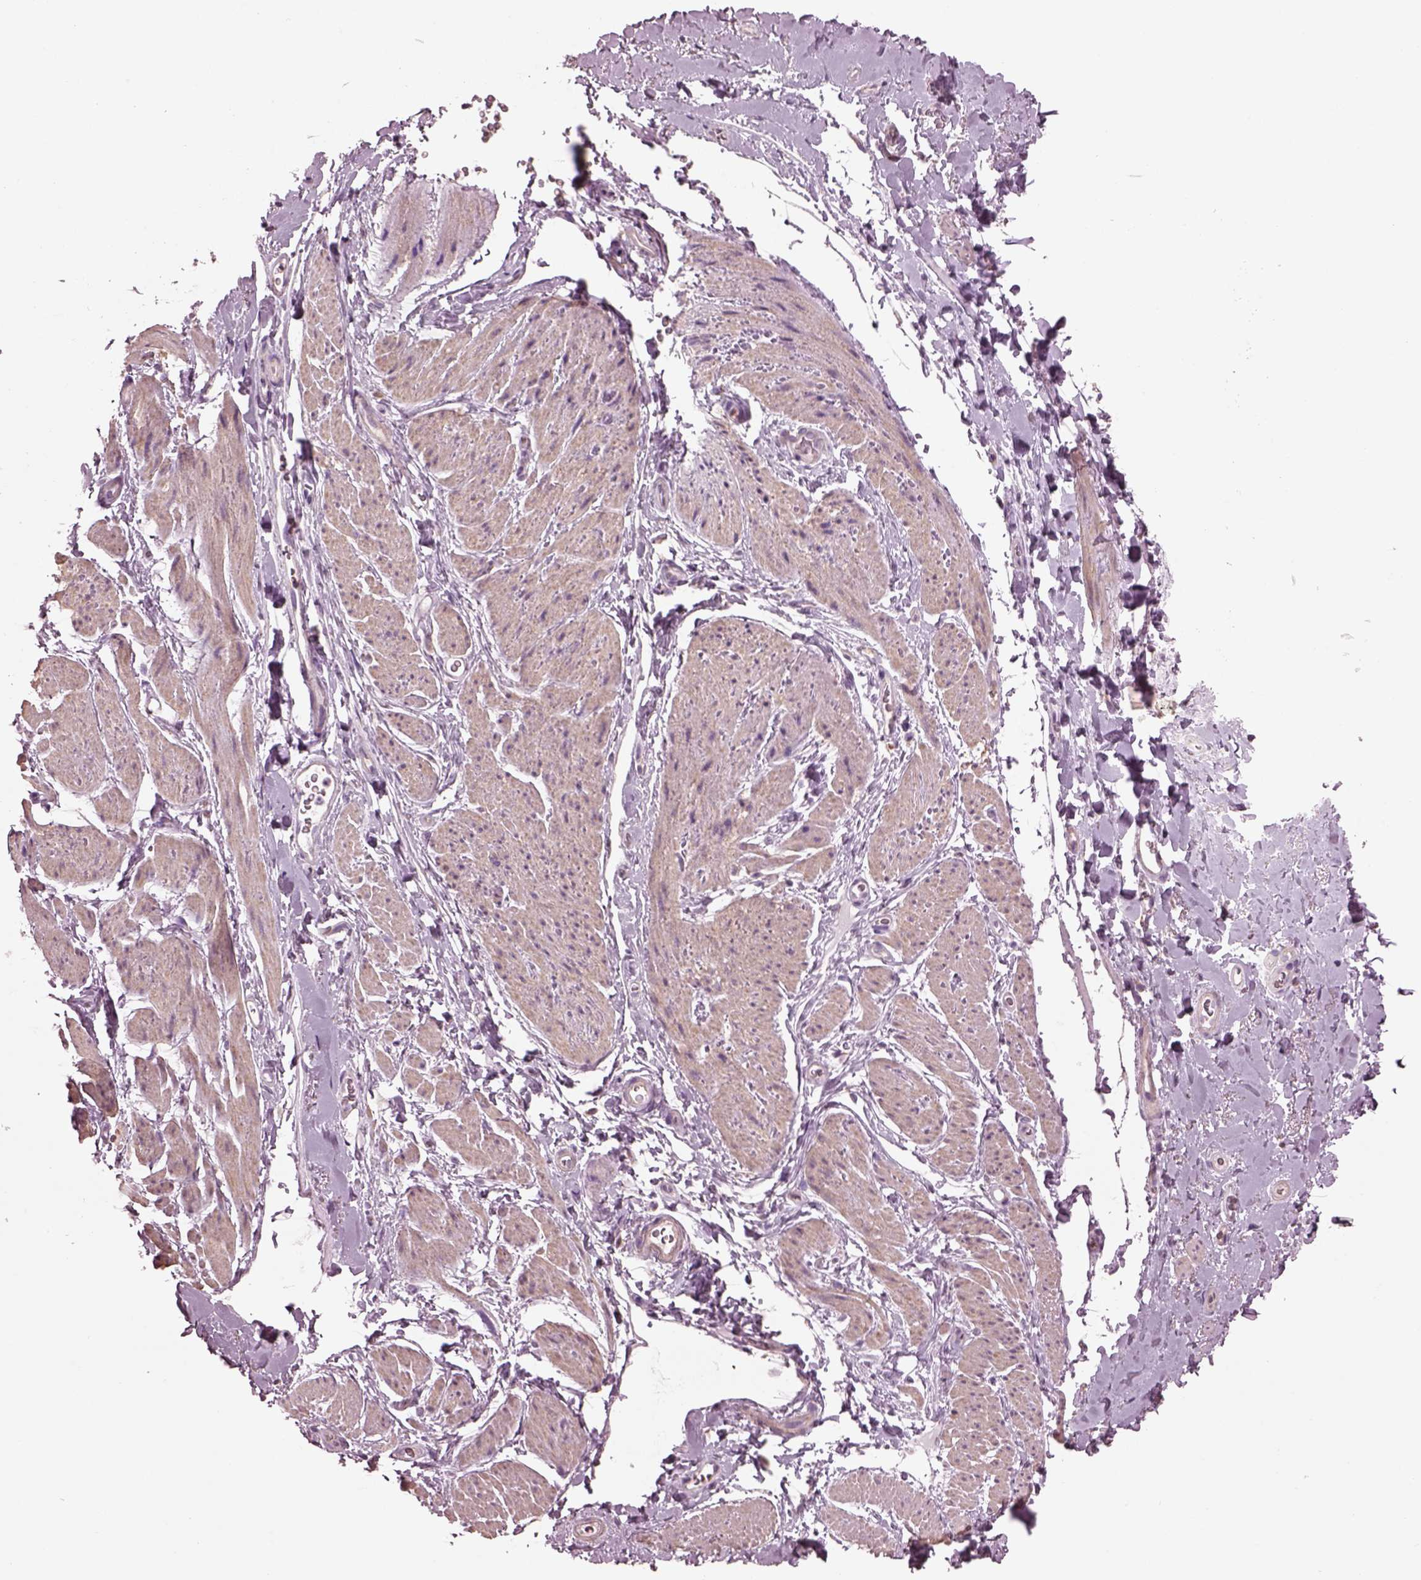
{"staining": {"intensity": "negative", "quantity": "none", "location": "none"}, "tissue": "adipose tissue", "cell_type": "Adipocytes", "image_type": "normal", "snomed": [{"axis": "morphology", "description": "Normal tissue, NOS"}, {"axis": "topography", "description": "Anal"}, {"axis": "topography", "description": "Peripheral nerve tissue"}], "caption": "Normal adipose tissue was stained to show a protein in brown. There is no significant staining in adipocytes. (Stains: DAB immunohistochemistry (IHC) with hematoxylin counter stain, Microscopy: brightfield microscopy at high magnification).", "gene": "SPATA7", "patient": {"sex": "male", "age": 53}}